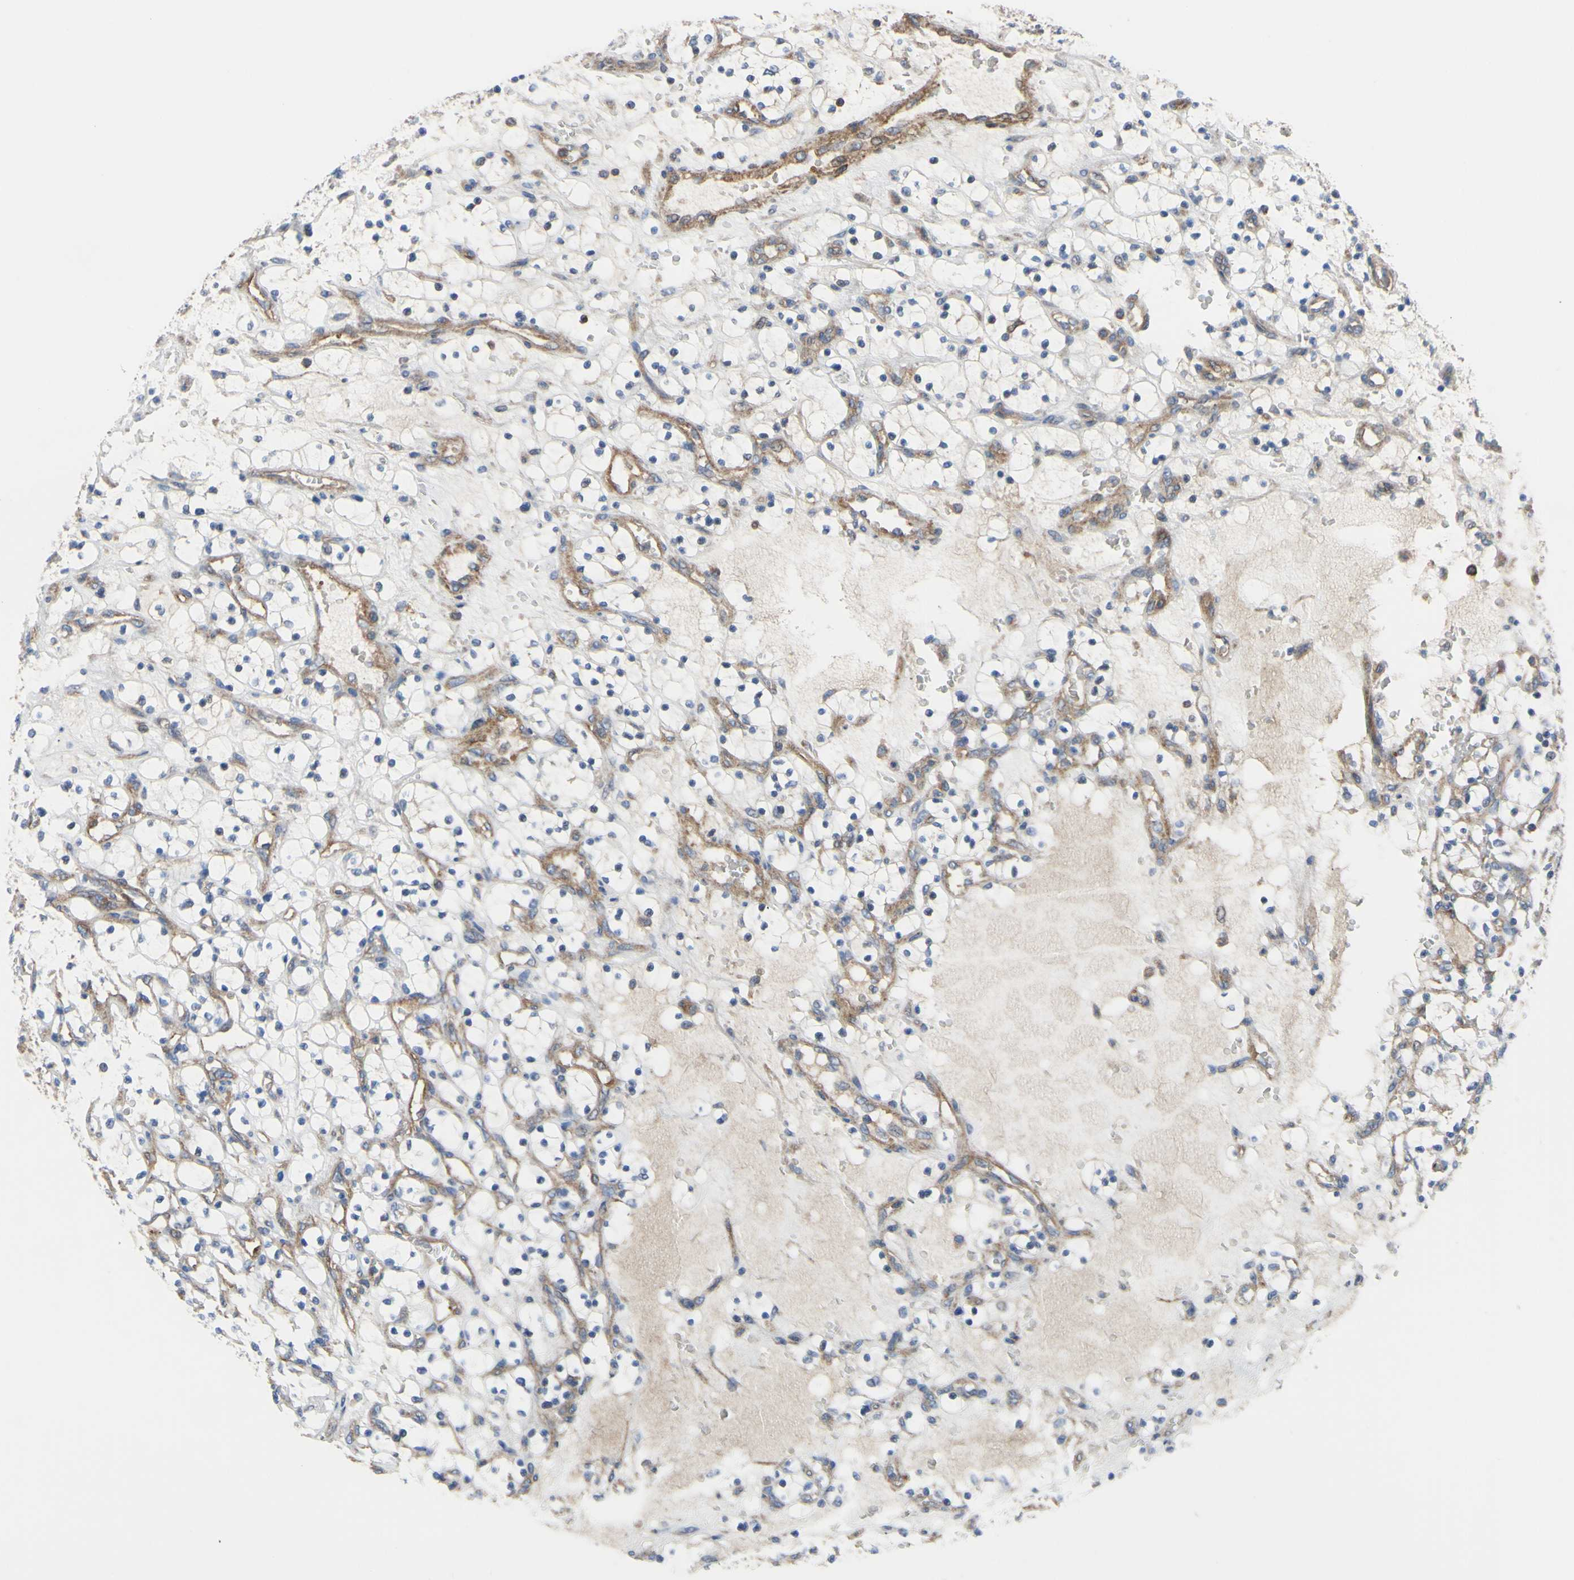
{"staining": {"intensity": "negative", "quantity": "none", "location": "none"}, "tissue": "renal cancer", "cell_type": "Tumor cells", "image_type": "cancer", "snomed": [{"axis": "morphology", "description": "Adenocarcinoma, NOS"}, {"axis": "topography", "description": "Kidney"}], "caption": "IHC of human renal cancer demonstrates no expression in tumor cells. (DAB immunohistochemistry, high magnification).", "gene": "BECN1", "patient": {"sex": "female", "age": 69}}